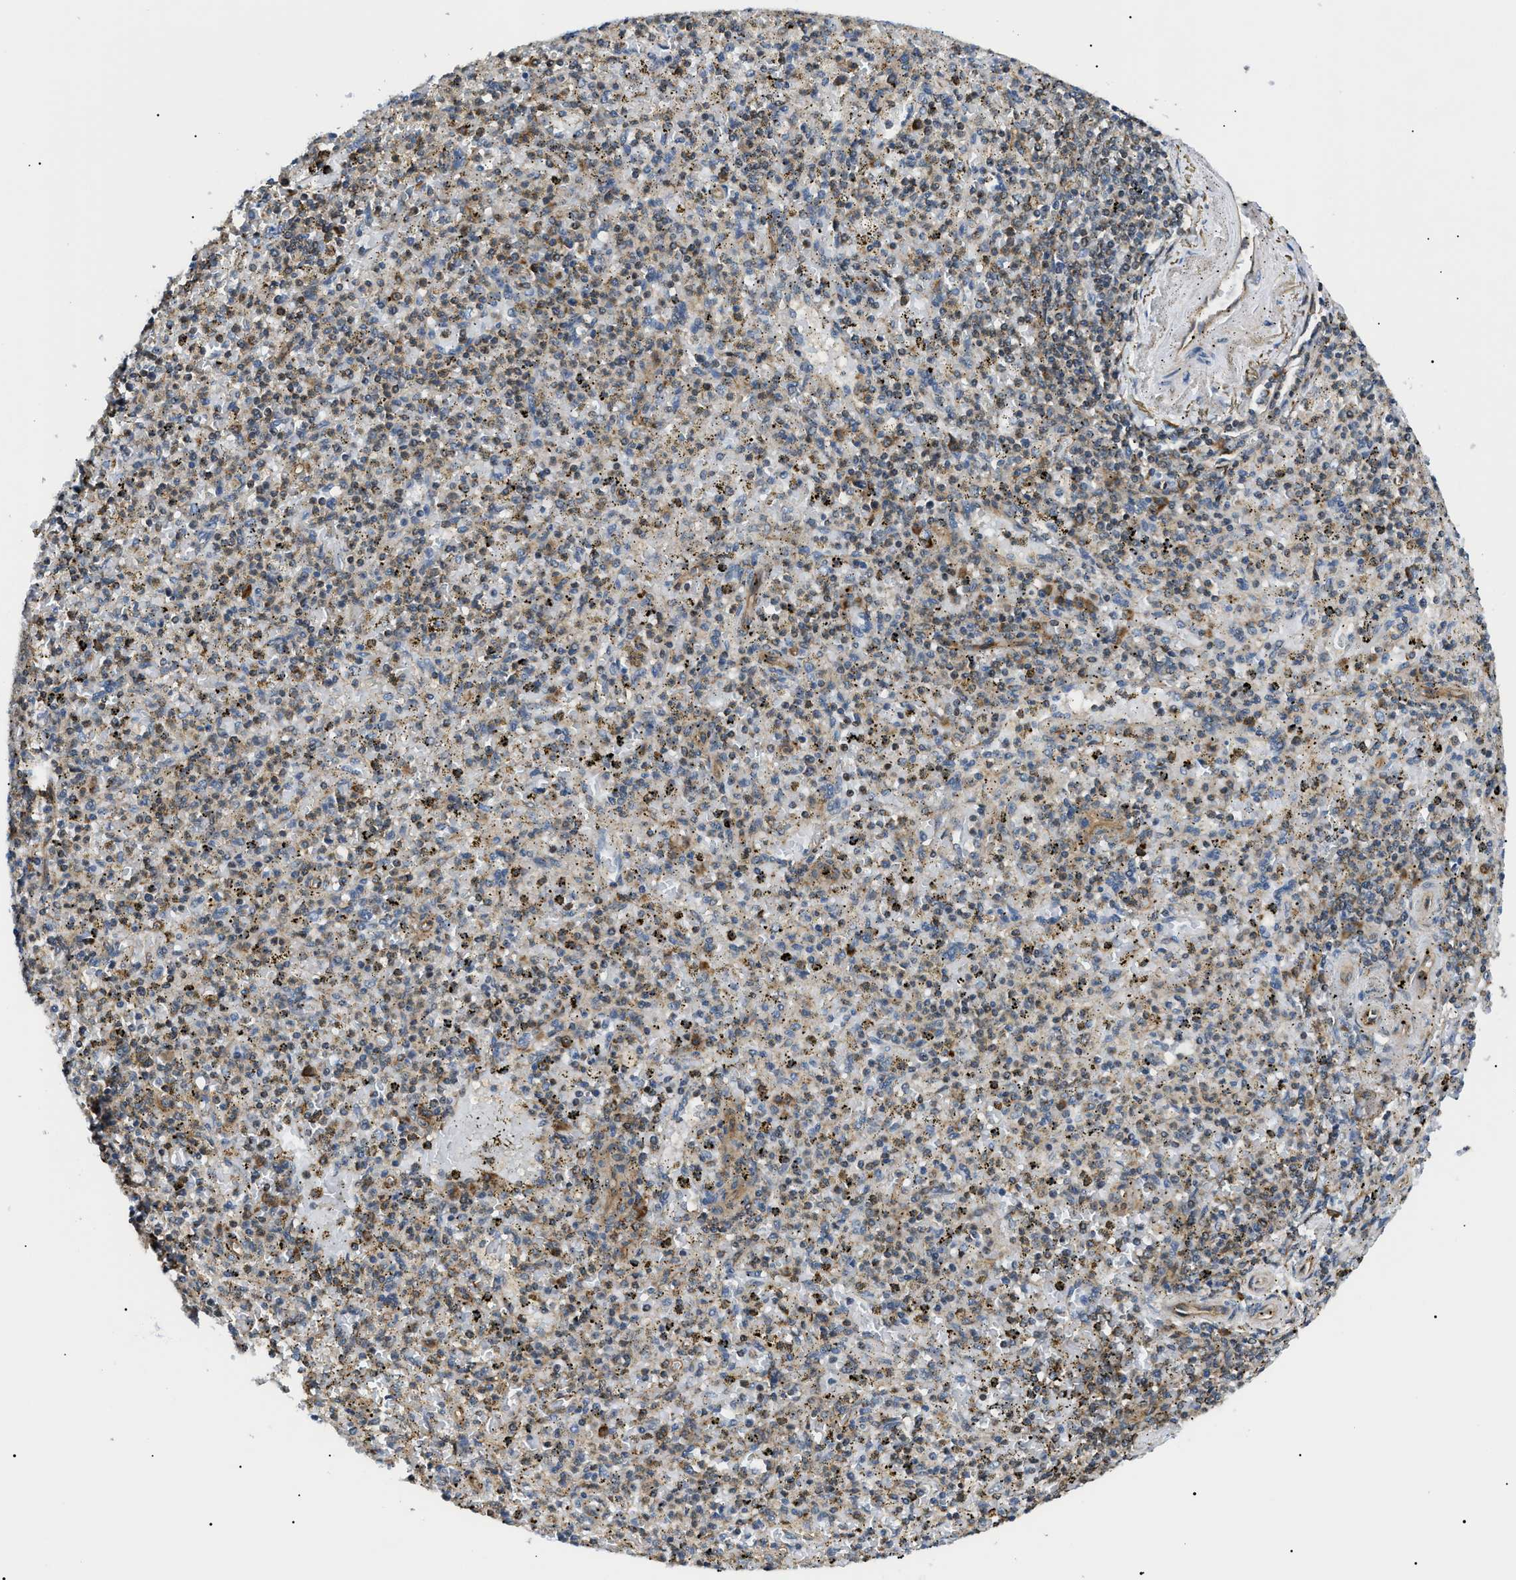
{"staining": {"intensity": "weak", "quantity": ">75%", "location": "cytoplasmic/membranous"}, "tissue": "spleen", "cell_type": "Cells in red pulp", "image_type": "normal", "snomed": [{"axis": "morphology", "description": "Normal tissue, NOS"}, {"axis": "topography", "description": "Spleen"}], "caption": "High-magnification brightfield microscopy of unremarkable spleen stained with DAB (brown) and counterstained with hematoxylin (blue). cells in red pulp exhibit weak cytoplasmic/membranous positivity is present in about>75% of cells.", "gene": "SRPK1", "patient": {"sex": "male", "age": 72}}